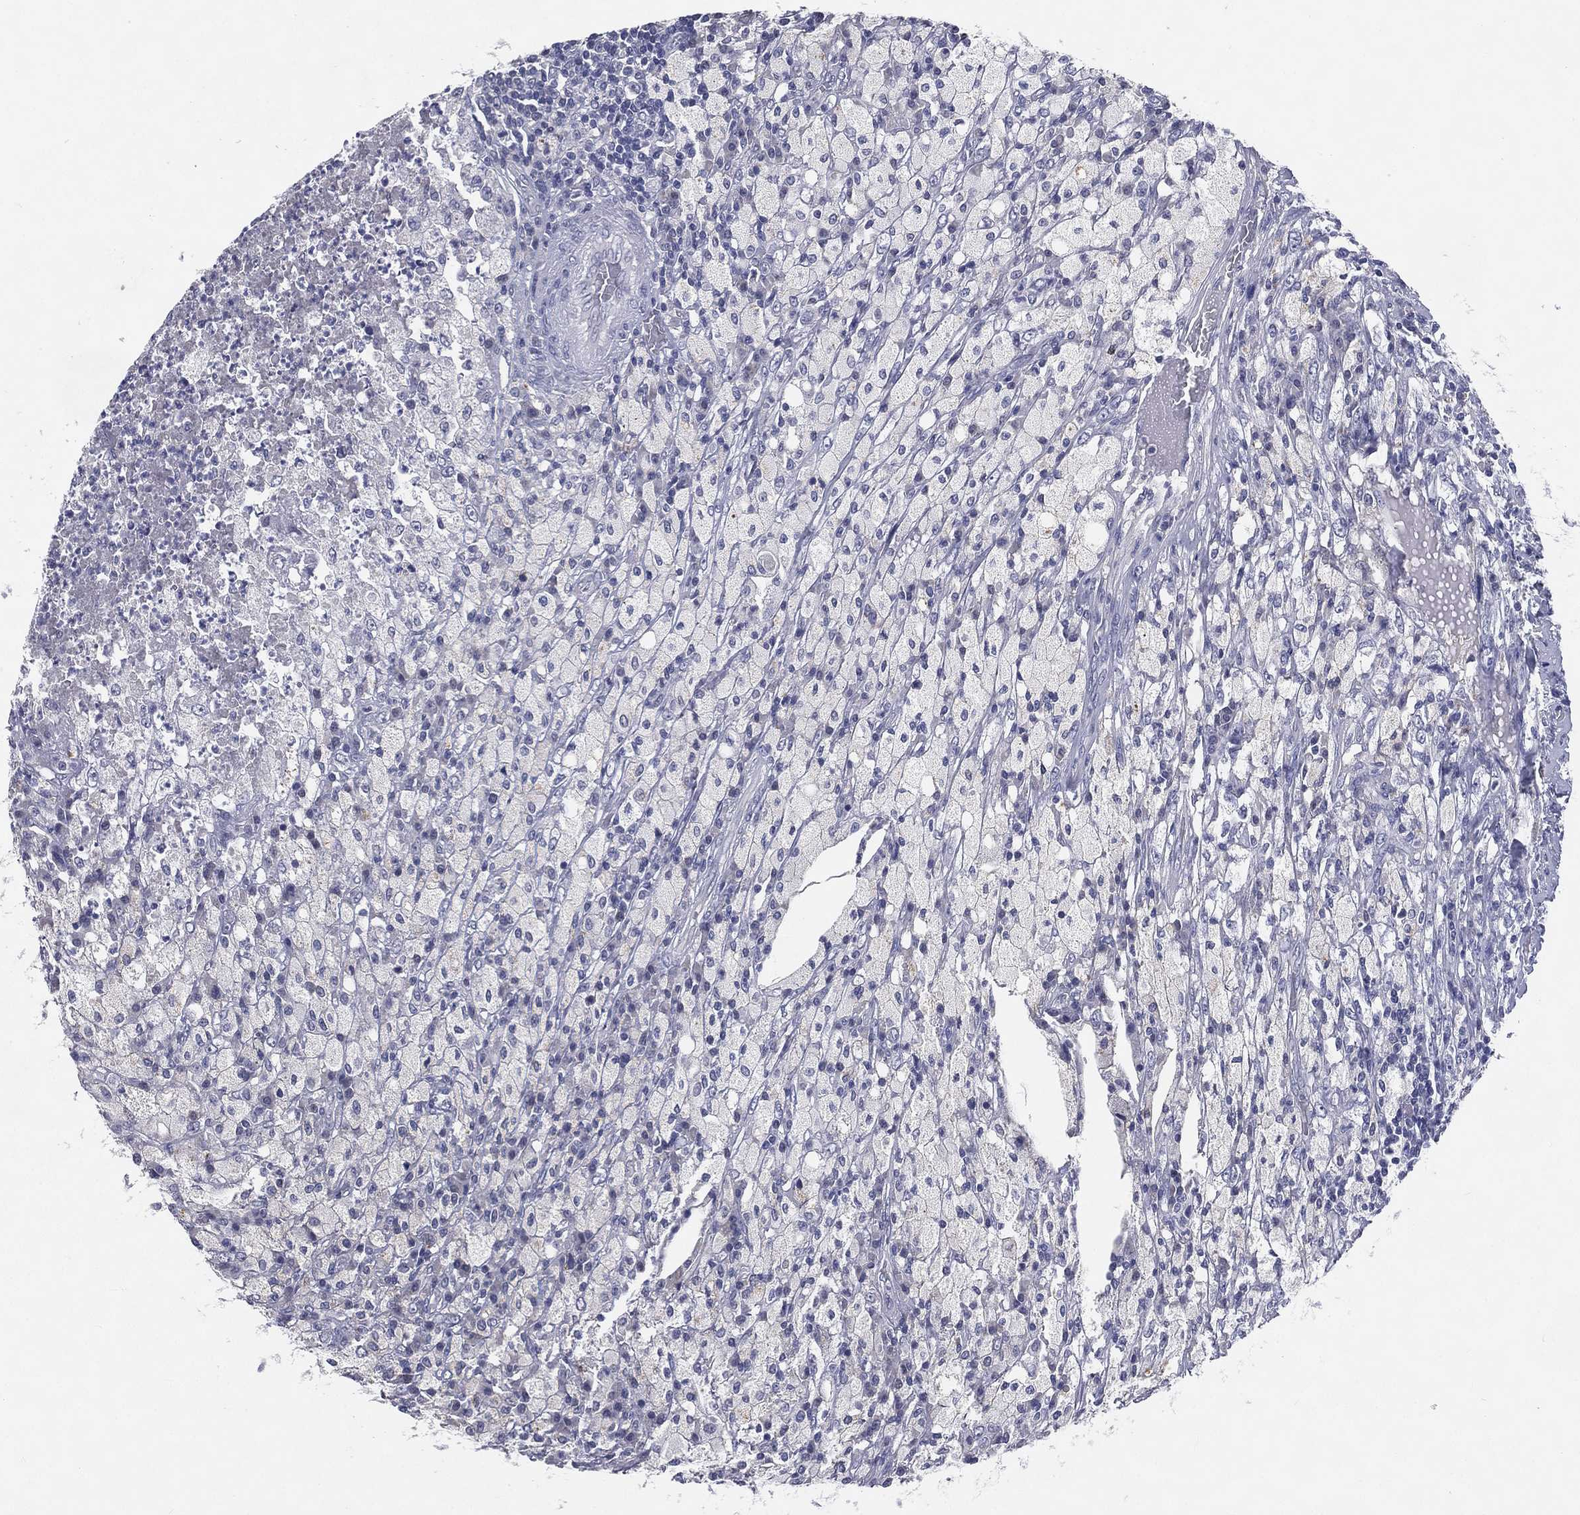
{"staining": {"intensity": "negative", "quantity": "none", "location": "none"}, "tissue": "testis cancer", "cell_type": "Tumor cells", "image_type": "cancer", "snomed": [{"axis": "morphology", "description": "Necrosis, NOS"}, {"axis": "morphology", "description": "Carcinoma, Embryonal, NOS"}, {"axis": "topography", "description": "Testis"}], "caption": "DAB (3,3'-diaminobenzidine) immunohistochemical staining of human testis cancer (embryonal carcinoma) exhibits no significant positivity in tumor cells.", "gene": "IFT27", "patient": {"sex": "male", "age": 19}}